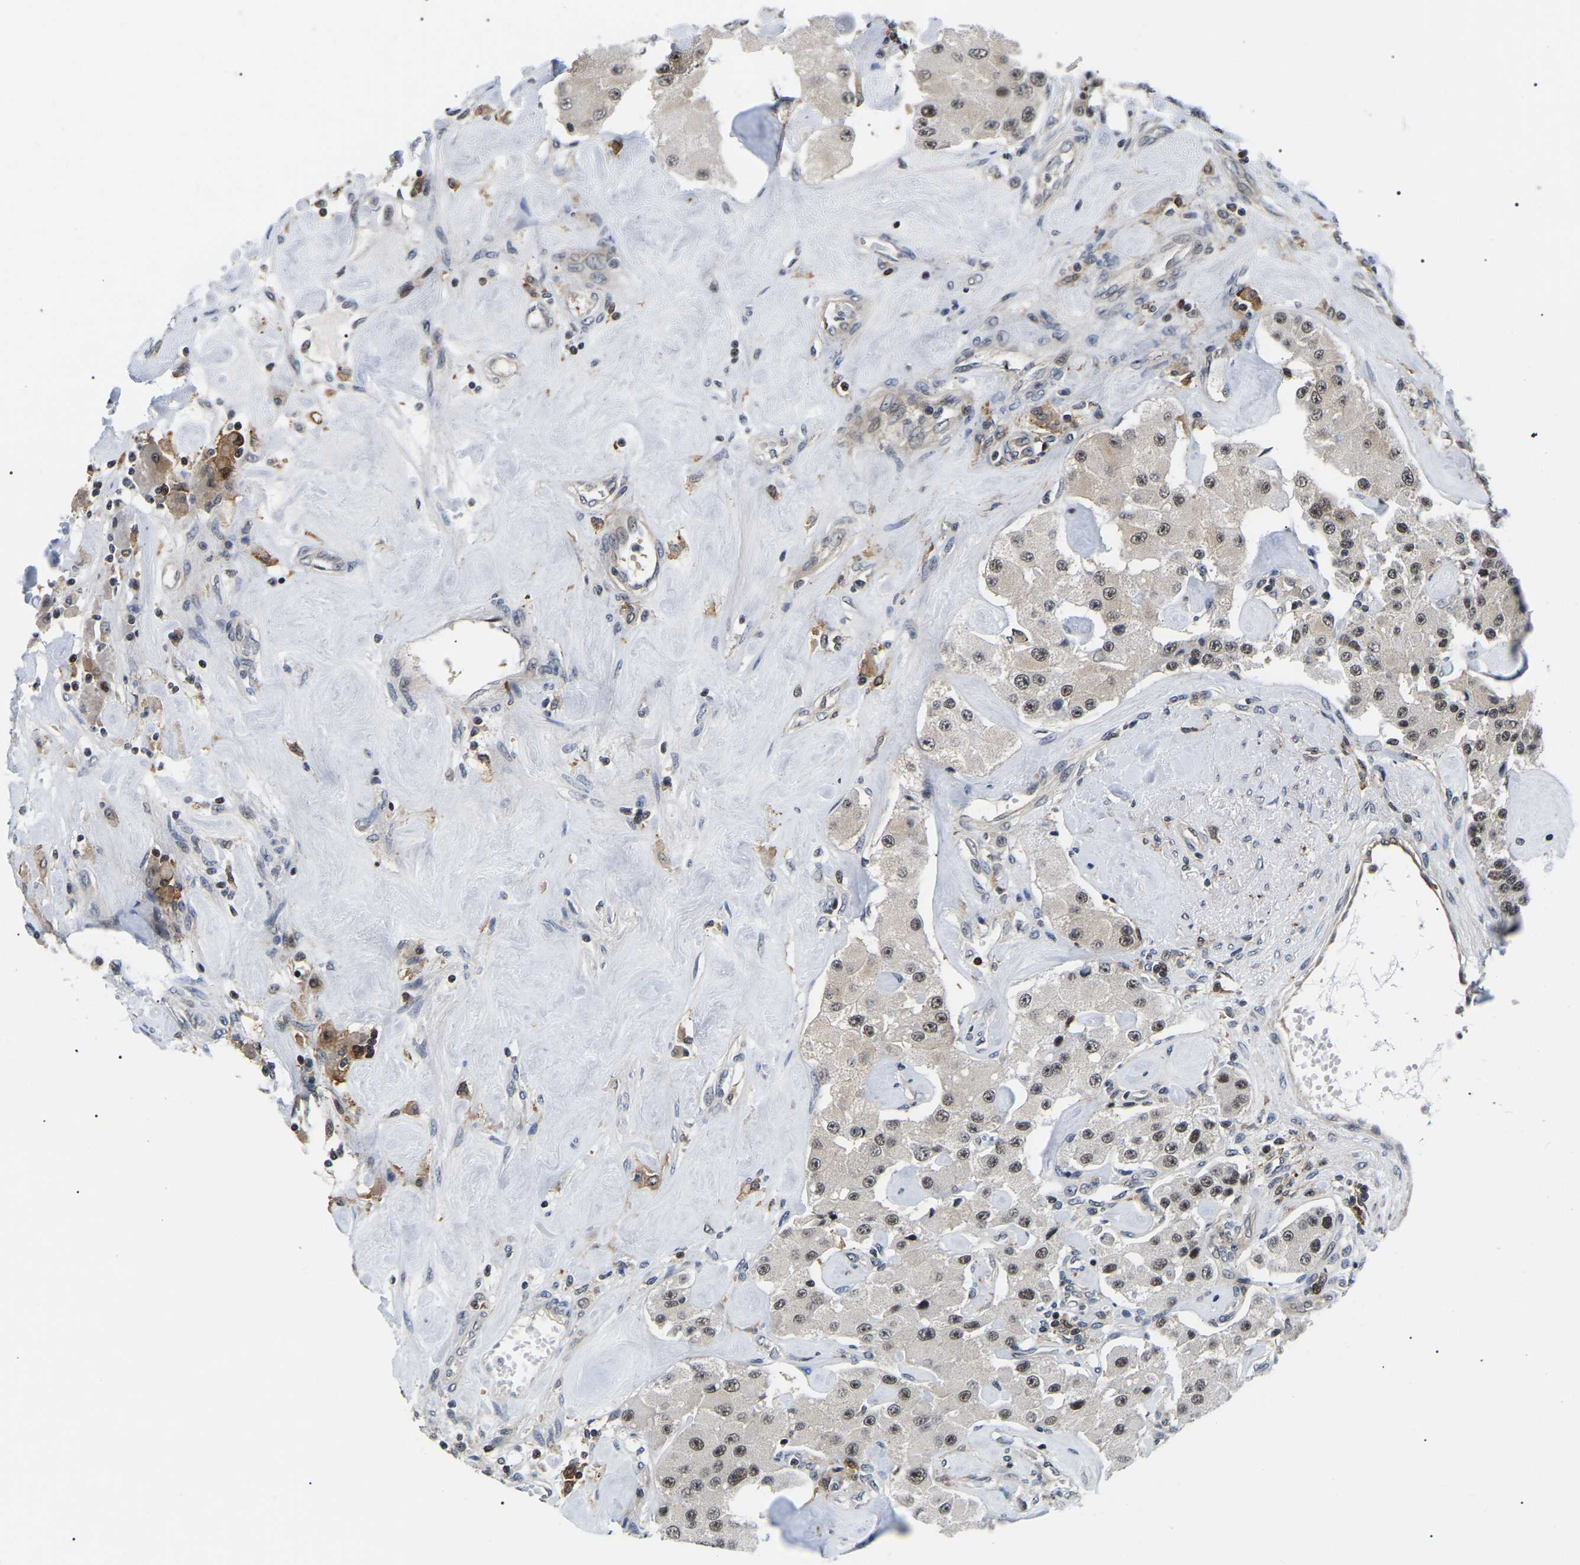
{"staining": {"intensity": "moderate", "quantity": ">75%", "location": "nuclear"}, "tissue": "carcinoid", "cell_type": "Tumor cells", "image_type": "cancer", "snomed": [{"axis": "morphology", "description": "Carcinoid, malignant, NOS"}, {"axis": "topography", "description": "Pancreas"}], "caption": "A brown stain shows moderate nuclear positivity of a protein in human carcinoid tumor cells. (Brightfield microscopy of DAB IHC at high magnification).", "gene": "RRP1B", "patient": {"sex": "male", "age": 41}}